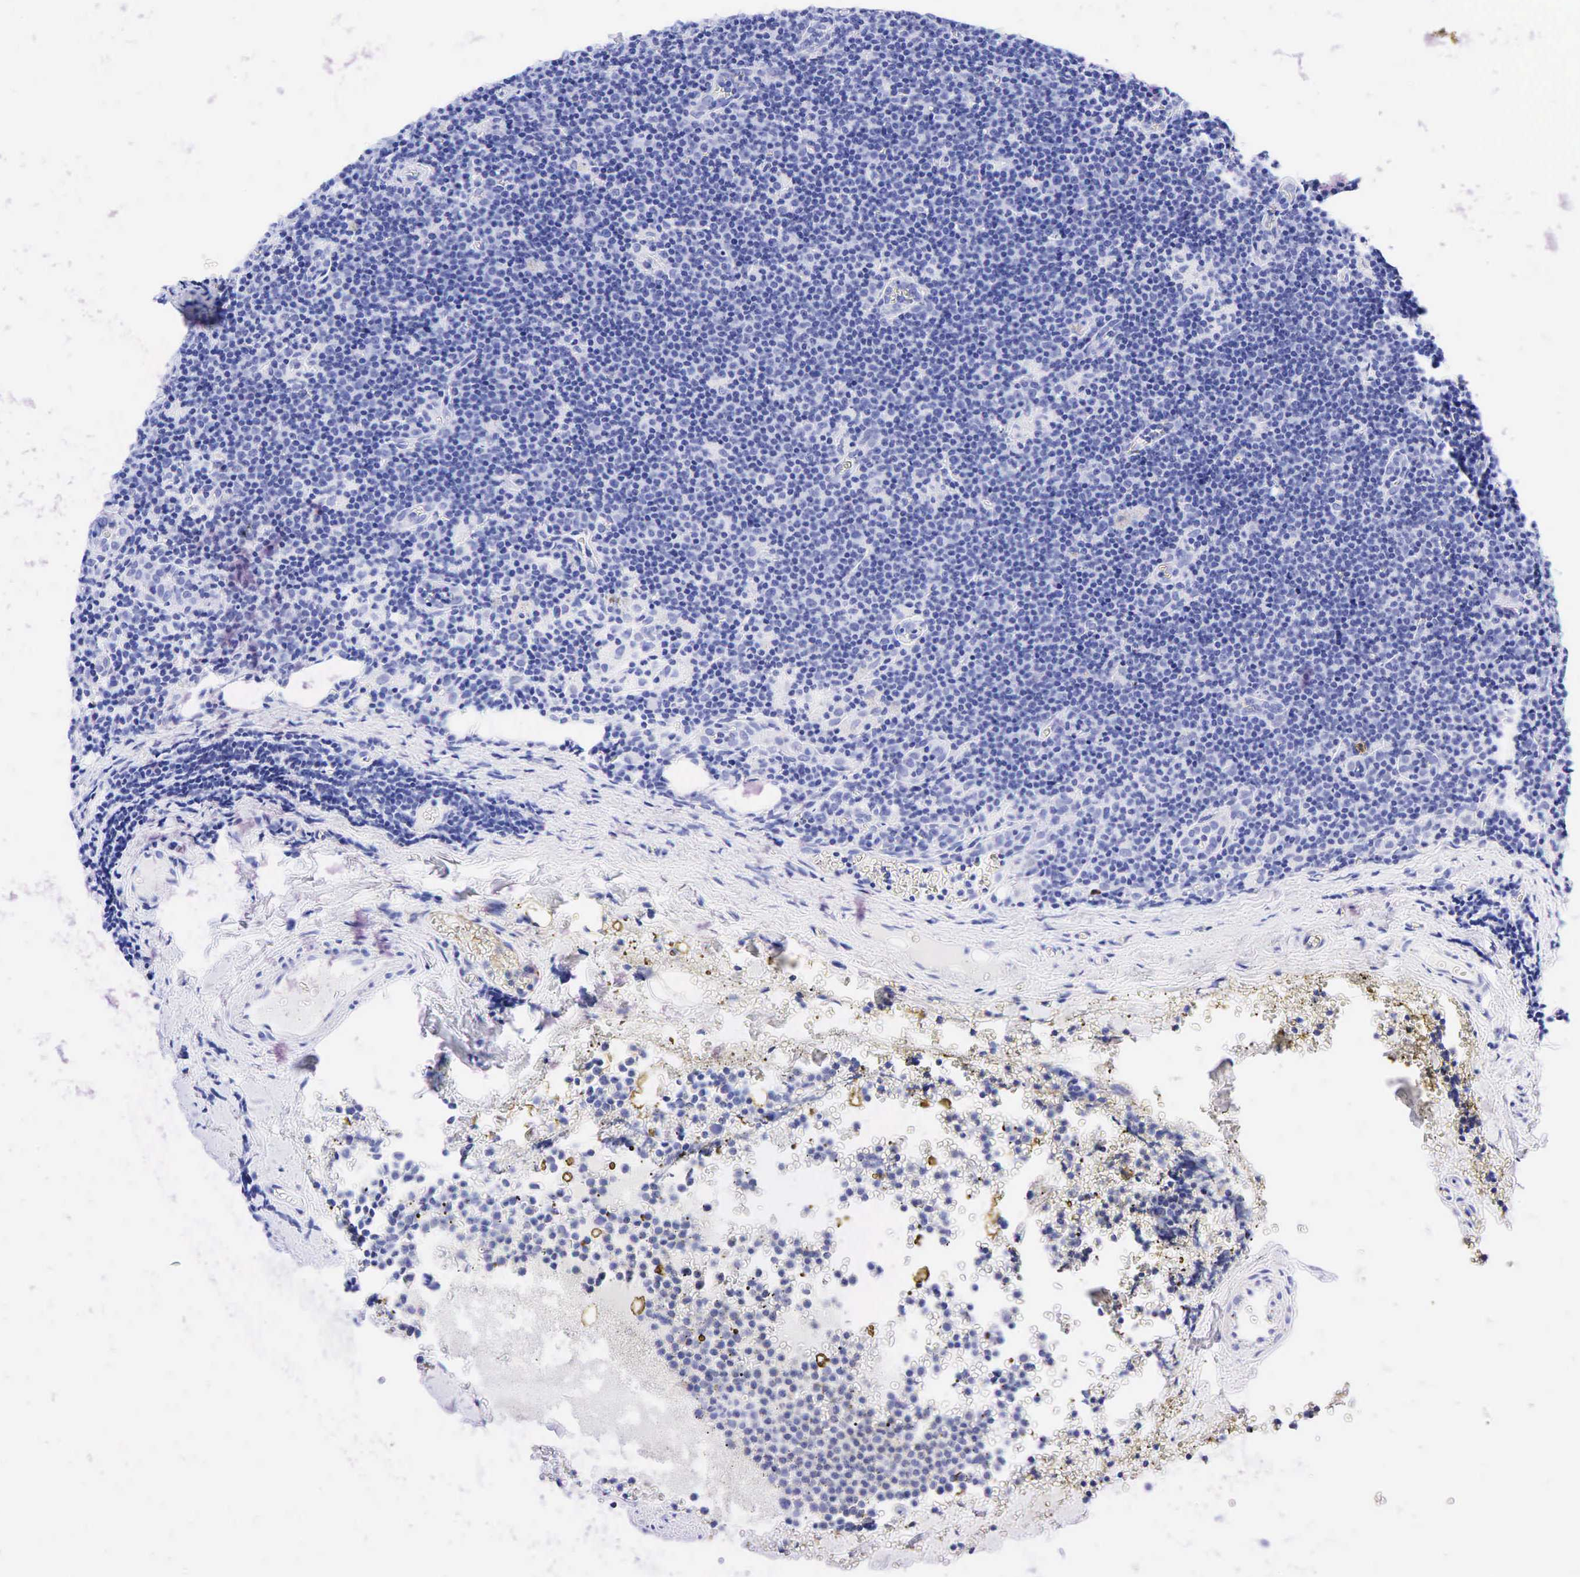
{"staining": {"intensity": "negative", "quantity": "none", "location": "none"}, "tissue": "lymphoma", "cell_type": "Tumor cells", "image_type": "cancer", "snomed": [{"axis": "morphology", "description": "Malignant lymphoma, non-Hodgkin's type, Low grade"}, {"axis": "topography", "description": "Lymph node"}], "caption": "Immunohistochemistry (IHC) photomicrograph of malignant lymphoma, non-Hodgkin's type (low-grade) stained for a protein (brown), which reveals no expression in tumor cells.", "gene": "FUT4", "patient": {"sex": "male", "age": 57}}